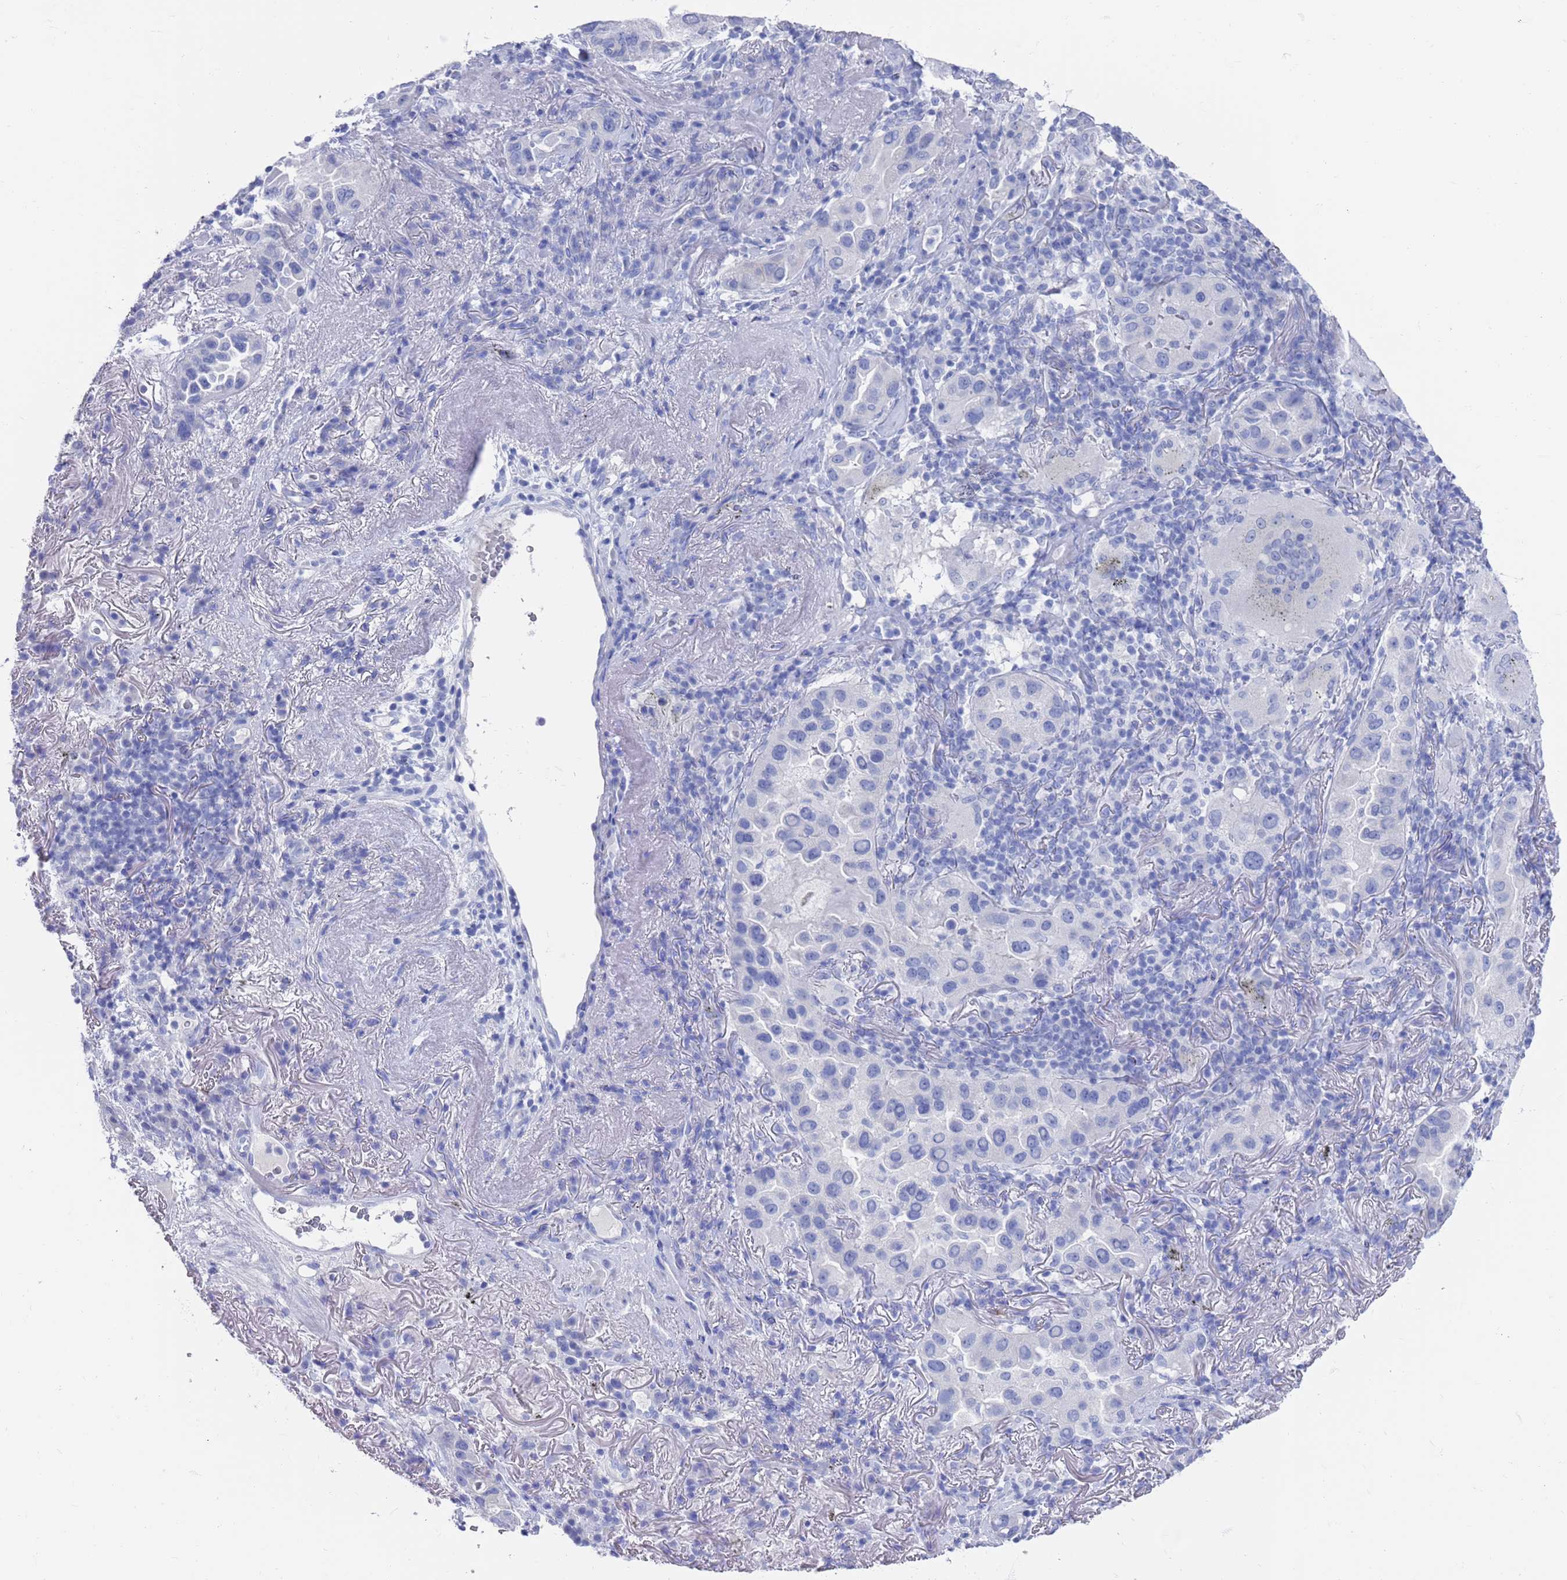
{"staining": {"intensity": "negative", "quantity": "none", "location": "none"}, "tissue": "lung cancer", "cell_type": "Tumor cells", "image_type": "cancer", "snomed": [{"axis": "morphology", "description": "Adenocarcinoma, NOS"}, {"axis": "topography", "description": "Lung"}], "caption": "DAB (3,3'-diaminobenzidine) immunohistochemical staining of human lung adenocarcinoma shows no significant staining in tumor cells.", "gene": "MTMR2", "patient": {"sex": "female", "age": 69}}